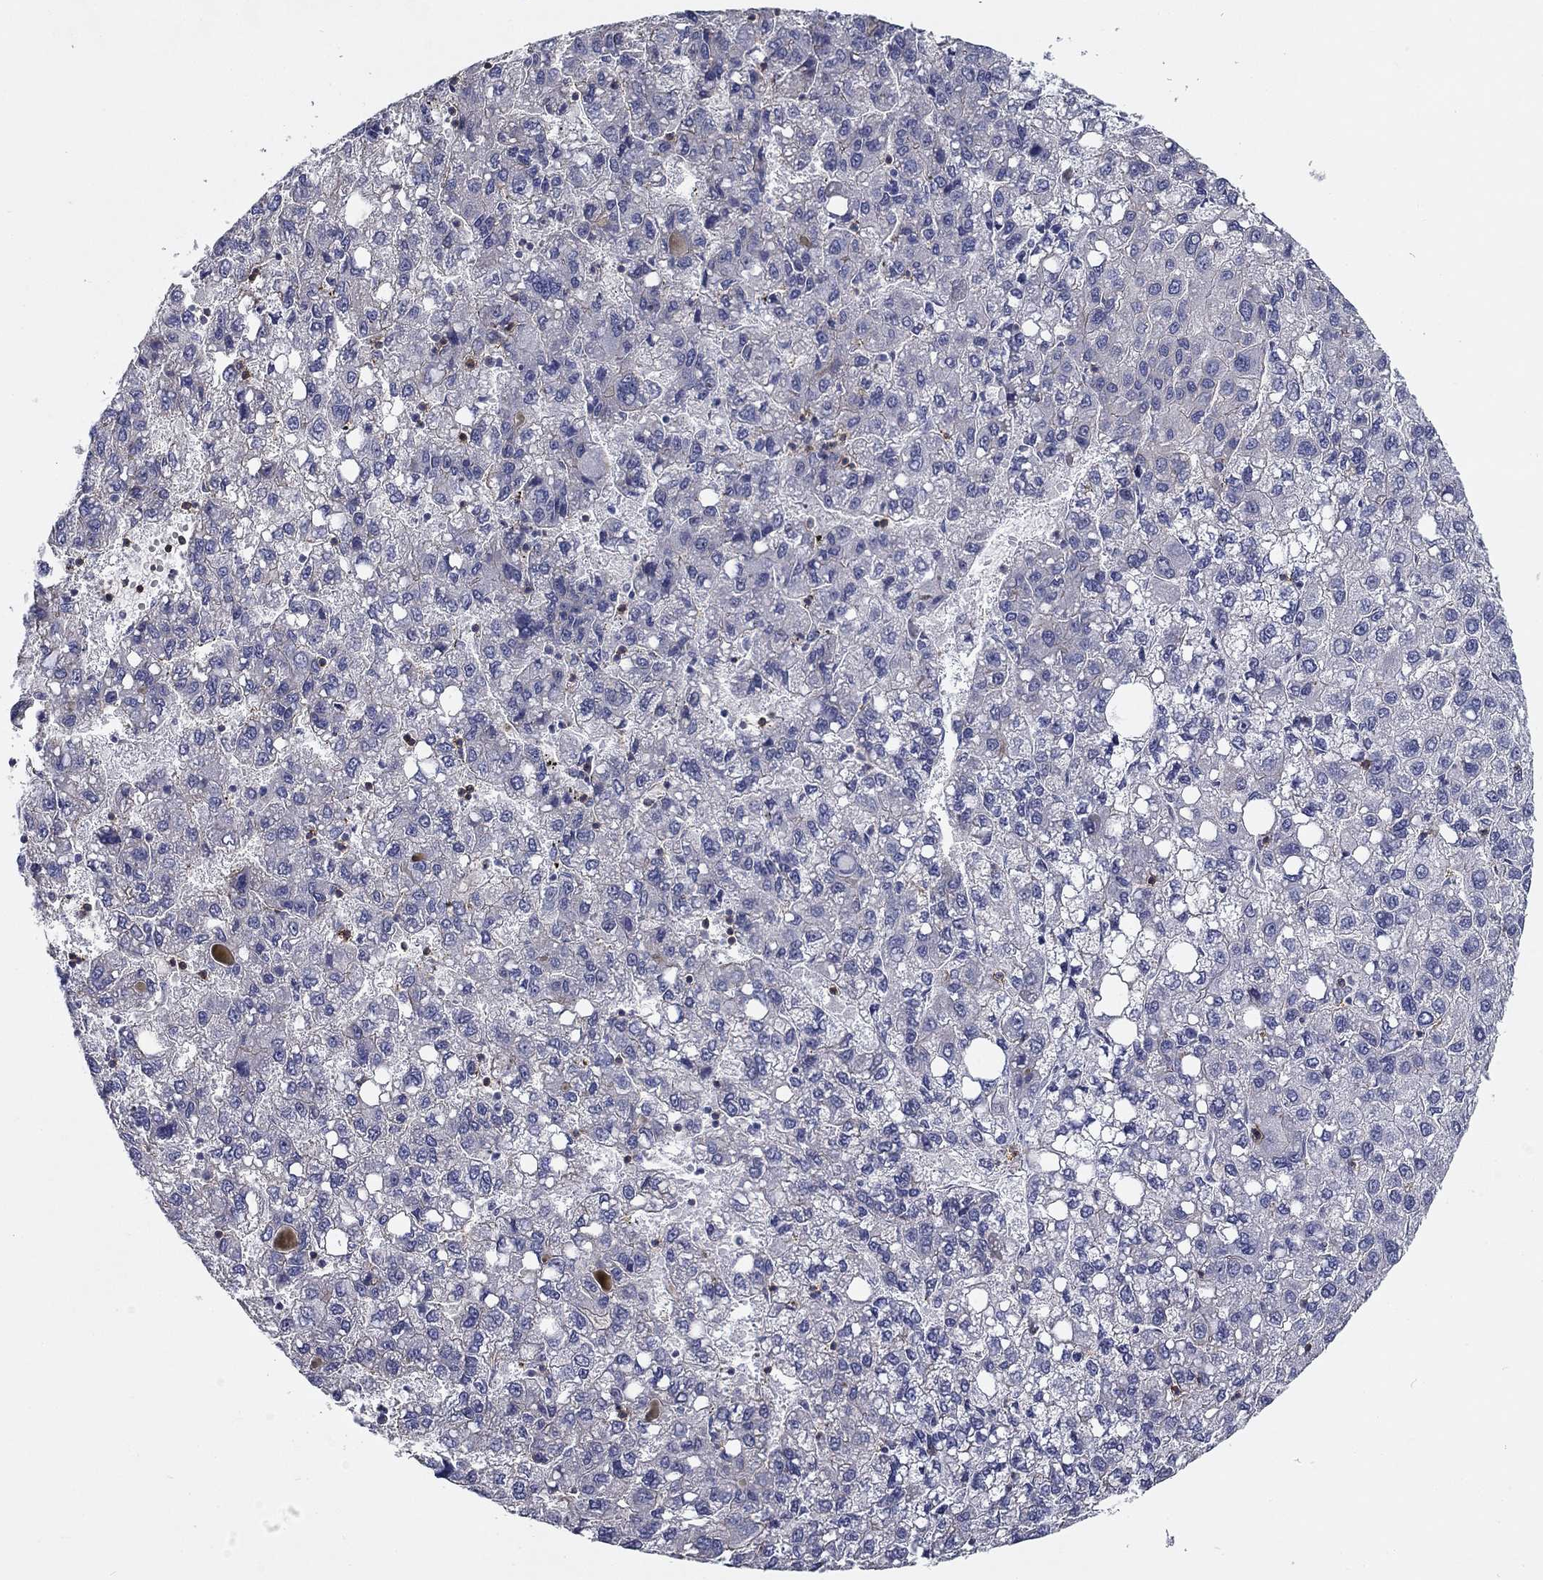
{"staining": {"intensity": "negative", "quantity": "none", "location": "none"}, "tissue": "liver cancer", "cell_type": "Tumor cells", "image_type": "cancer", "snomed": [{"axis": "morphology", "description": "Carcinoma, Hepatocellular, NOS"}, {"axis": "topography", "description": "Liver"}], "caption": "The histopathology image shows no significant positivity in tumor cells of liver cancer (hepatocellular carcinoma). (DAB immunohistochemistry (IHC) with hematoxylin counter stain).", "gene": "SIT1", "patient": {"sex": "female", "age": 82}}